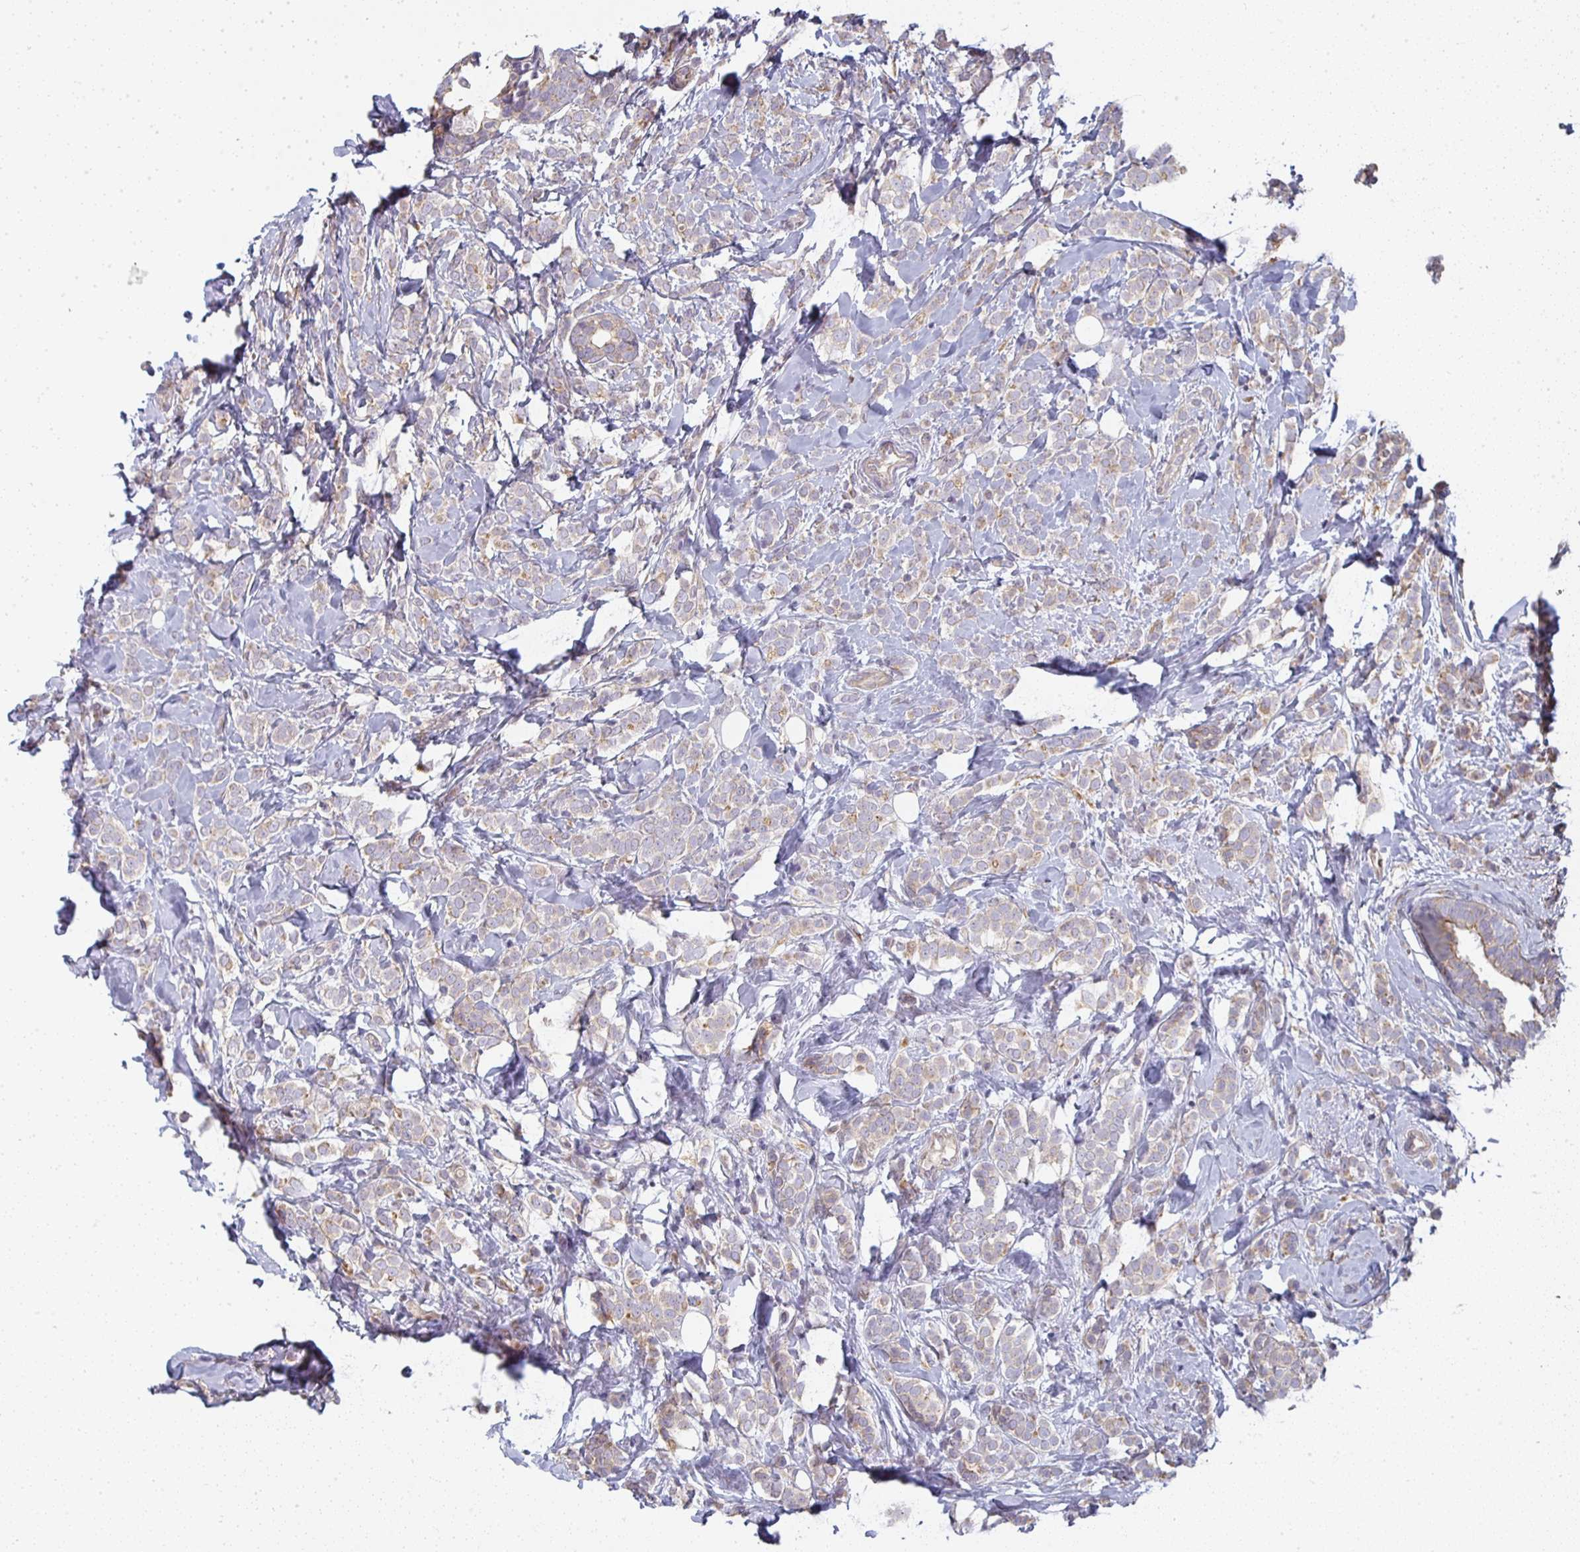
{"staining": {"intensity": "weak", "quantity": "<25%", "location": "cytoplasmic/membranous"}, "tissue": "breast cancer", "cell_type": "Tumor cells", "image_type": "cancer", "snomed": [{"axis": "morphology", "description": "Lobular carcinoma"}, {"axis": "topography", "description": "Breast"}], "caption": "Breast lobular carcinoma was stained to show a protein in brown. There is no significant expression in tumor cells.", "gene": "CTHRC1", "patient": {"sex": "female", "age": 49}}